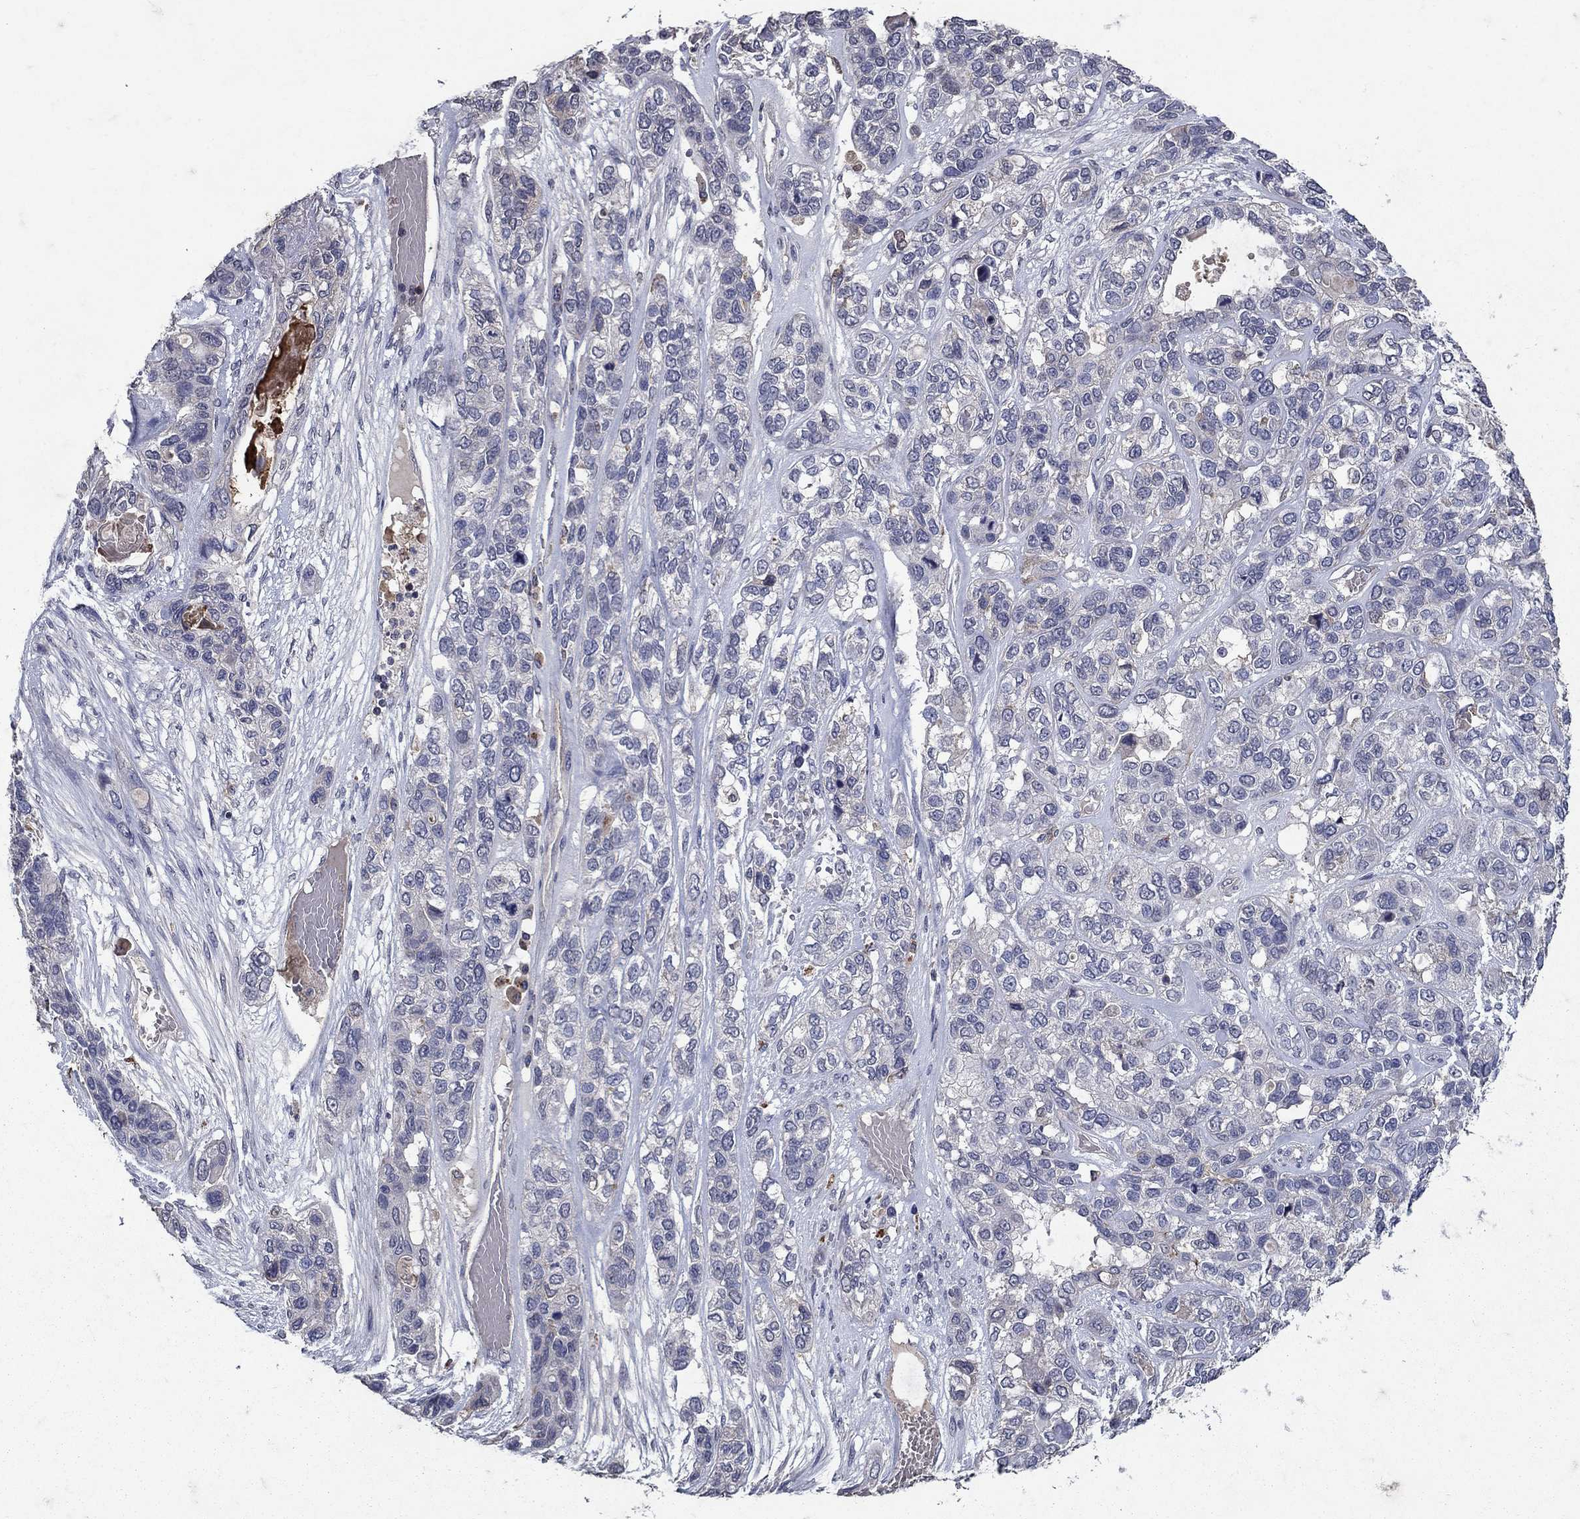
{"staining": {"intensity": "negative", "quantity": "none", "location": "none"}, "tissue": "lung cancer", "cell_type": "Tumor cells", "image_type": "cancer", "snomed": [{"axis": "morphology", "description": "Squamous cell carcinoma, NOS"}, {"axis": "topography", "description": "Lung"}], "caption": "There is no significant staining in tumor cells of lung cancer.", "gene": "NPC2", "patient": {"sex": "female", "age": 70}}